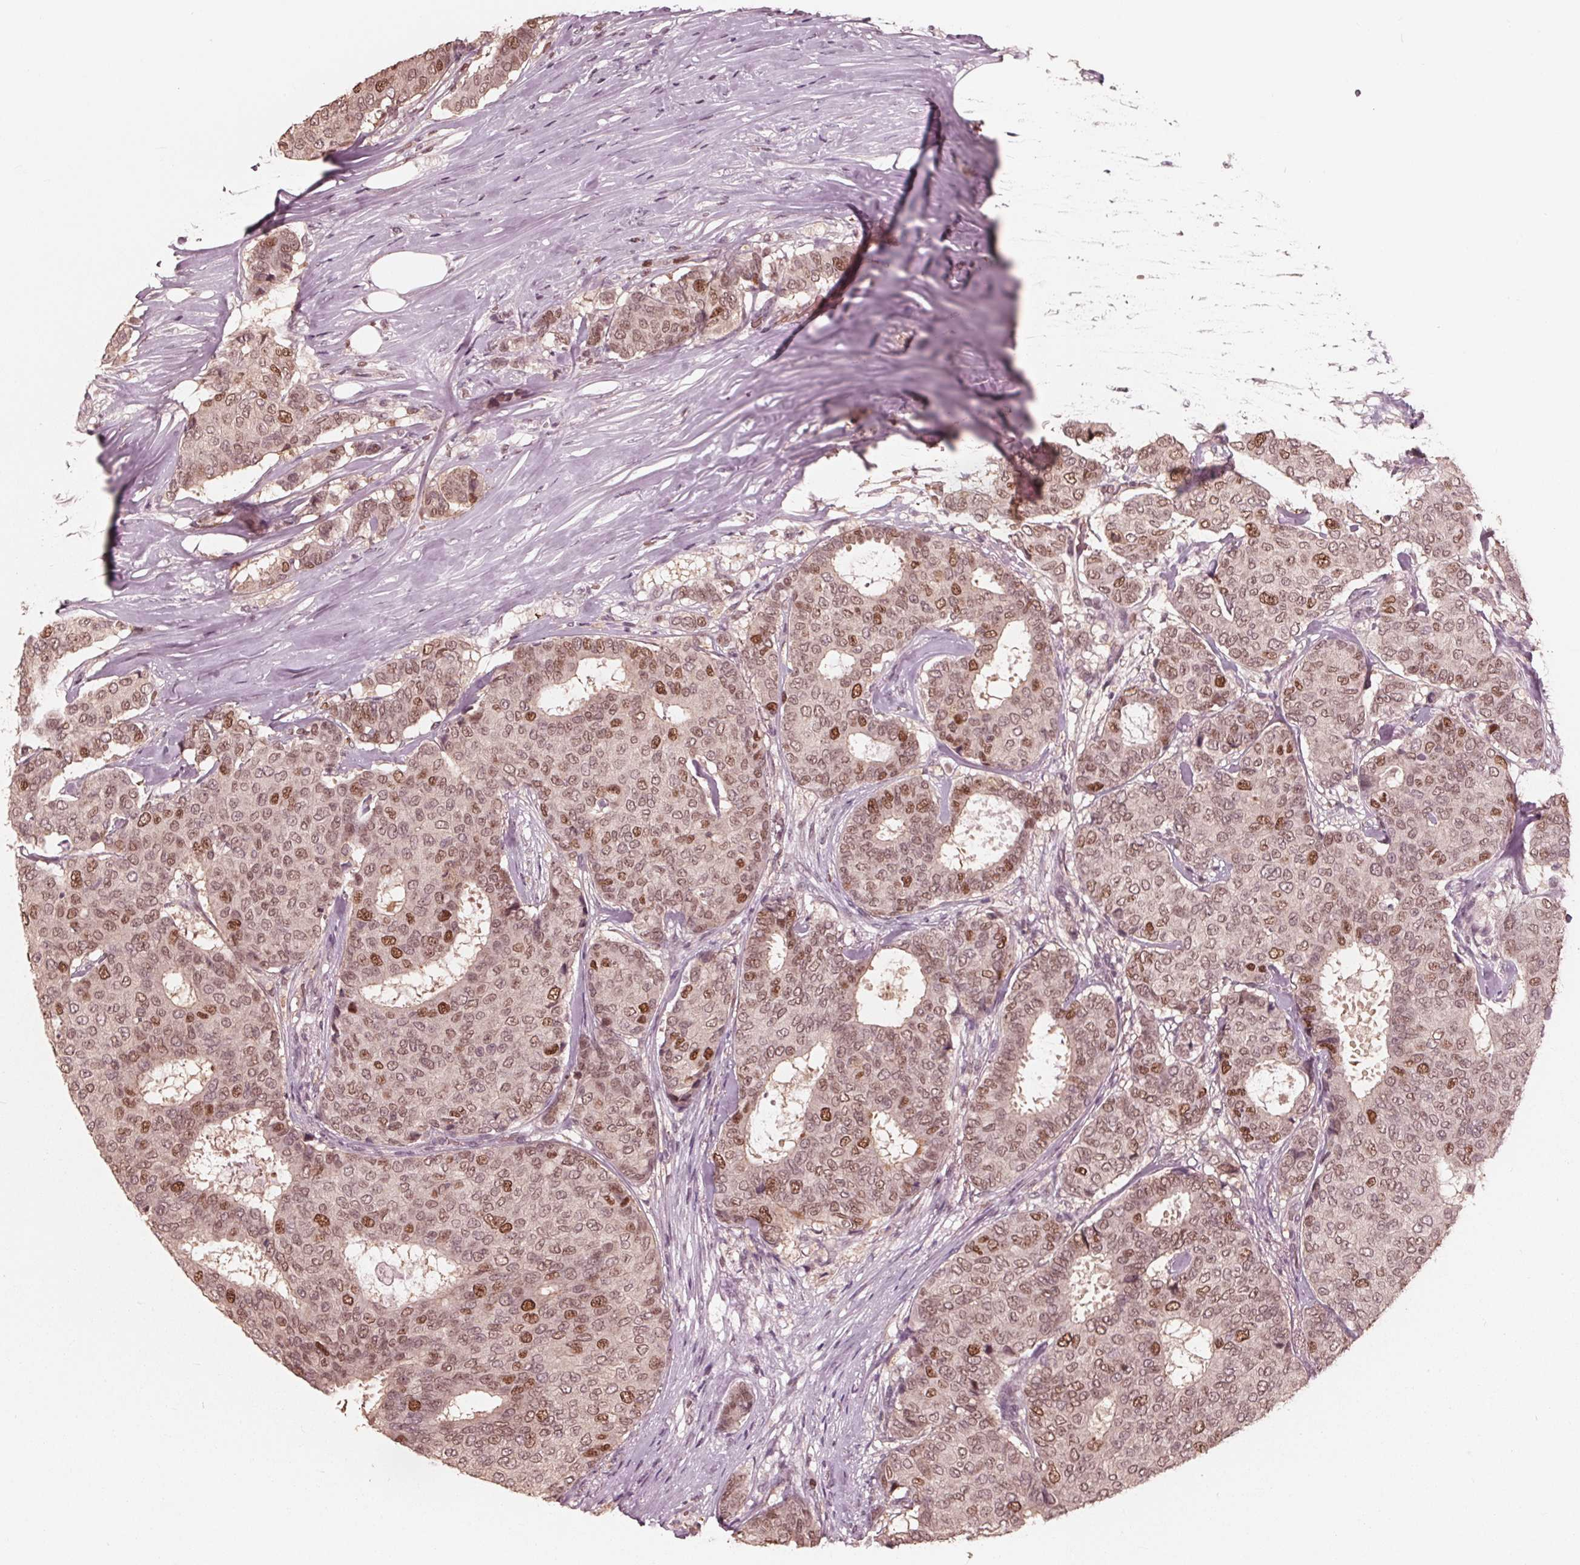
{"staining": {"intensity": "moderate", "quantity": ">75%", "location": "nuclear"}, "tissue": "breast cancer", "cell_type": "Tumor cells", "image_type": "cancer", "snomed": [{"axis": "morphology", "description": "Duct carcinoma"}, {"axis": "topography", "description": "Breast"}], "caption": "This is a micrograph of immunohistochemistry staining of breast infiltrating ductal carcinoma, which shows moderate expression in the nuclear of tumor cells.", "gene": "HIRIP3", "patient": {"sex": "female", "age": 75}}